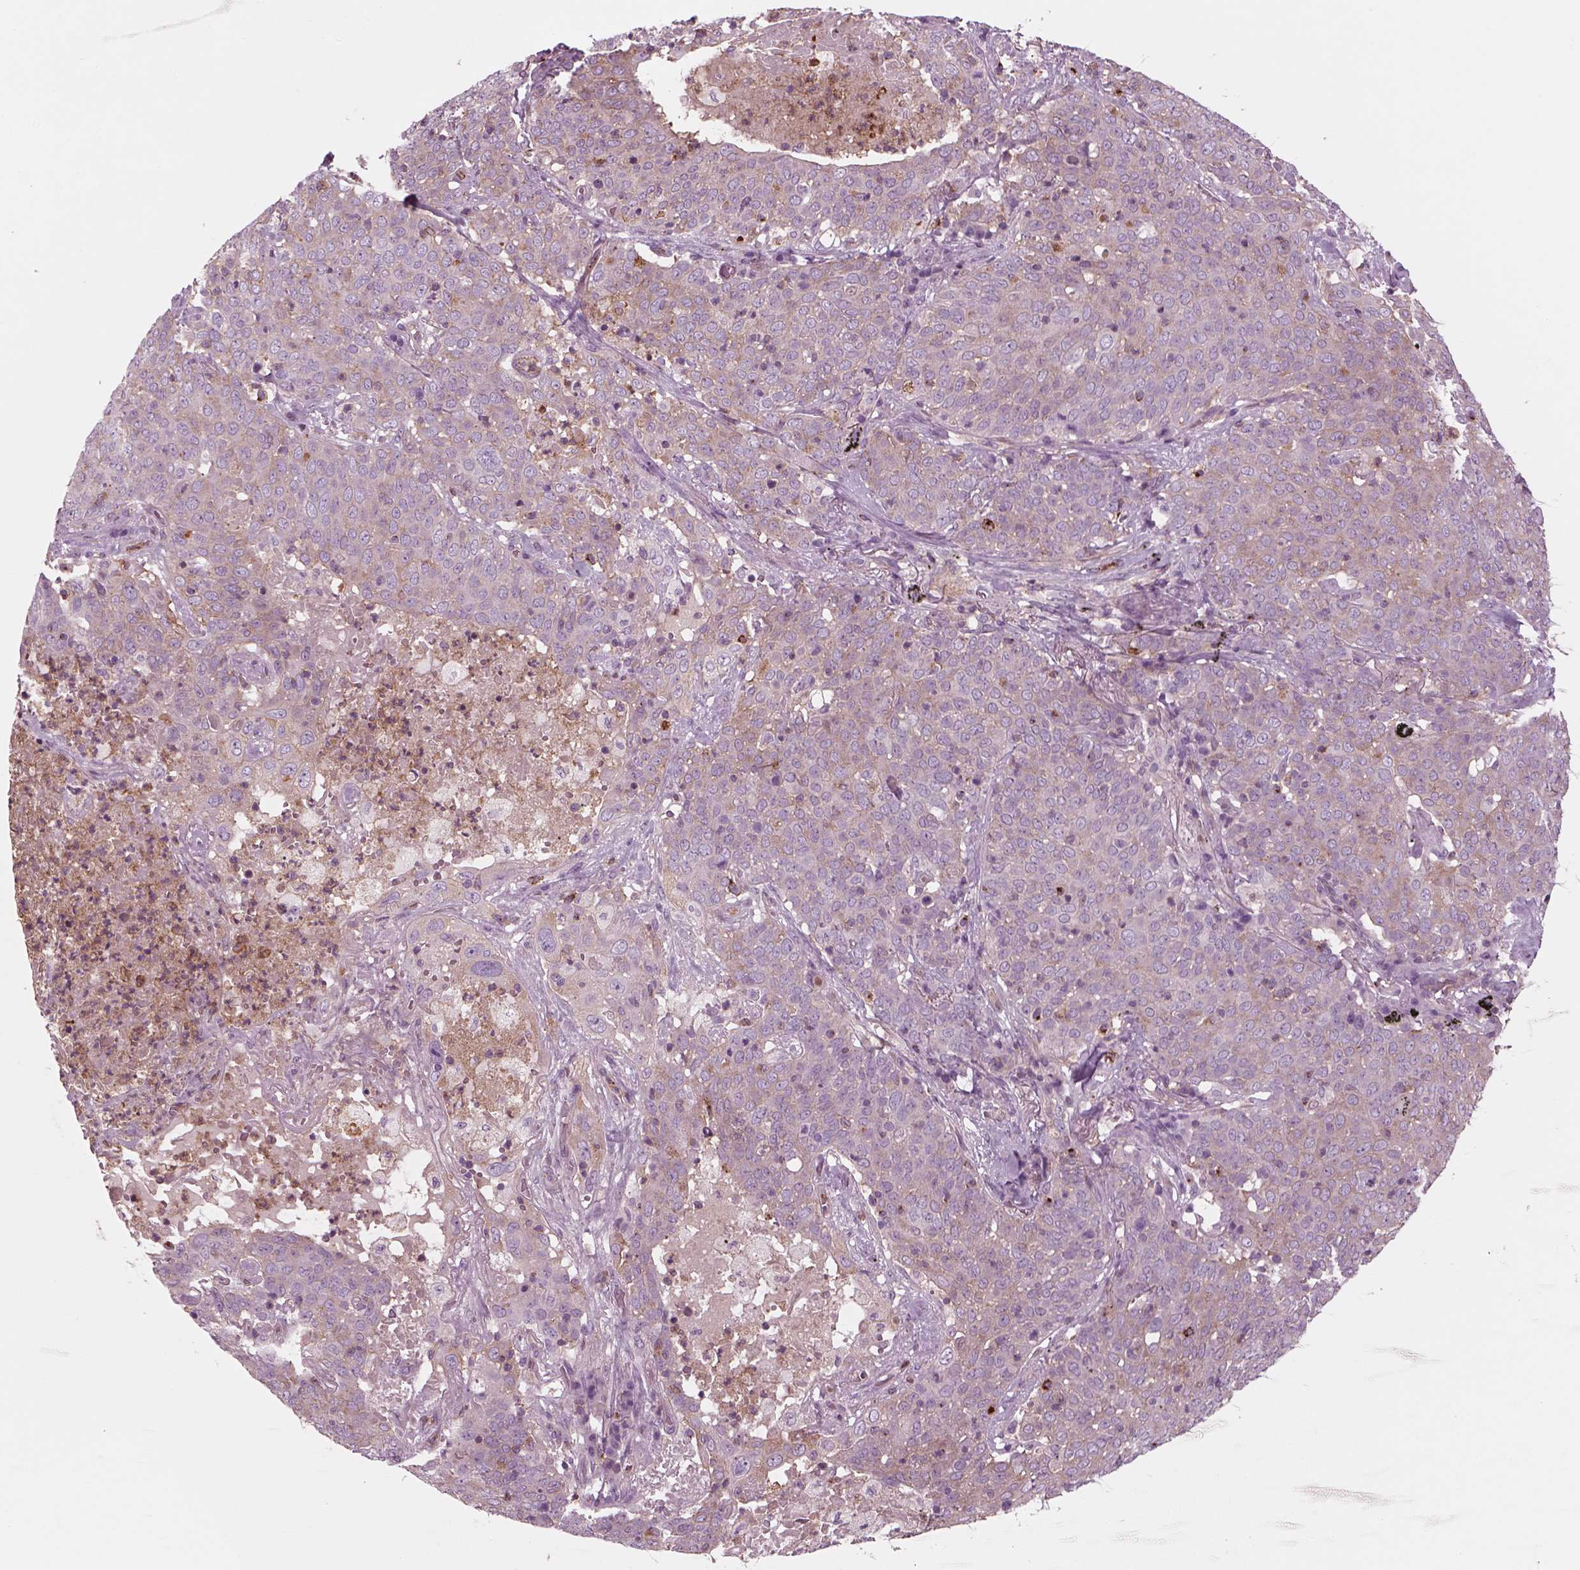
{"staining": {"intensity": "weak", "quantity": "25%-75%", "location": "cytoplasmic/membranous"}, "tissue": "lung cancer", "cell_type": "Tumor cells", "image_type": "cancer", "snomed": [{"axis": "morphology", "description": "Squamous cell carcinoma, NOS"}, {"axis": "topography", "description": "Lung"}], "caption": "Protein expression analysis of squamous cell carcinoma (lung) demonstrates weak cytoplasmic/membranous positivity in approximately 25%-75% of tumor cells. (brown staining indicates protein expression, while blue staining denotes nuclei).", "gene": "SLC2A3", "patient": {"sex": "male", "age": 82}}